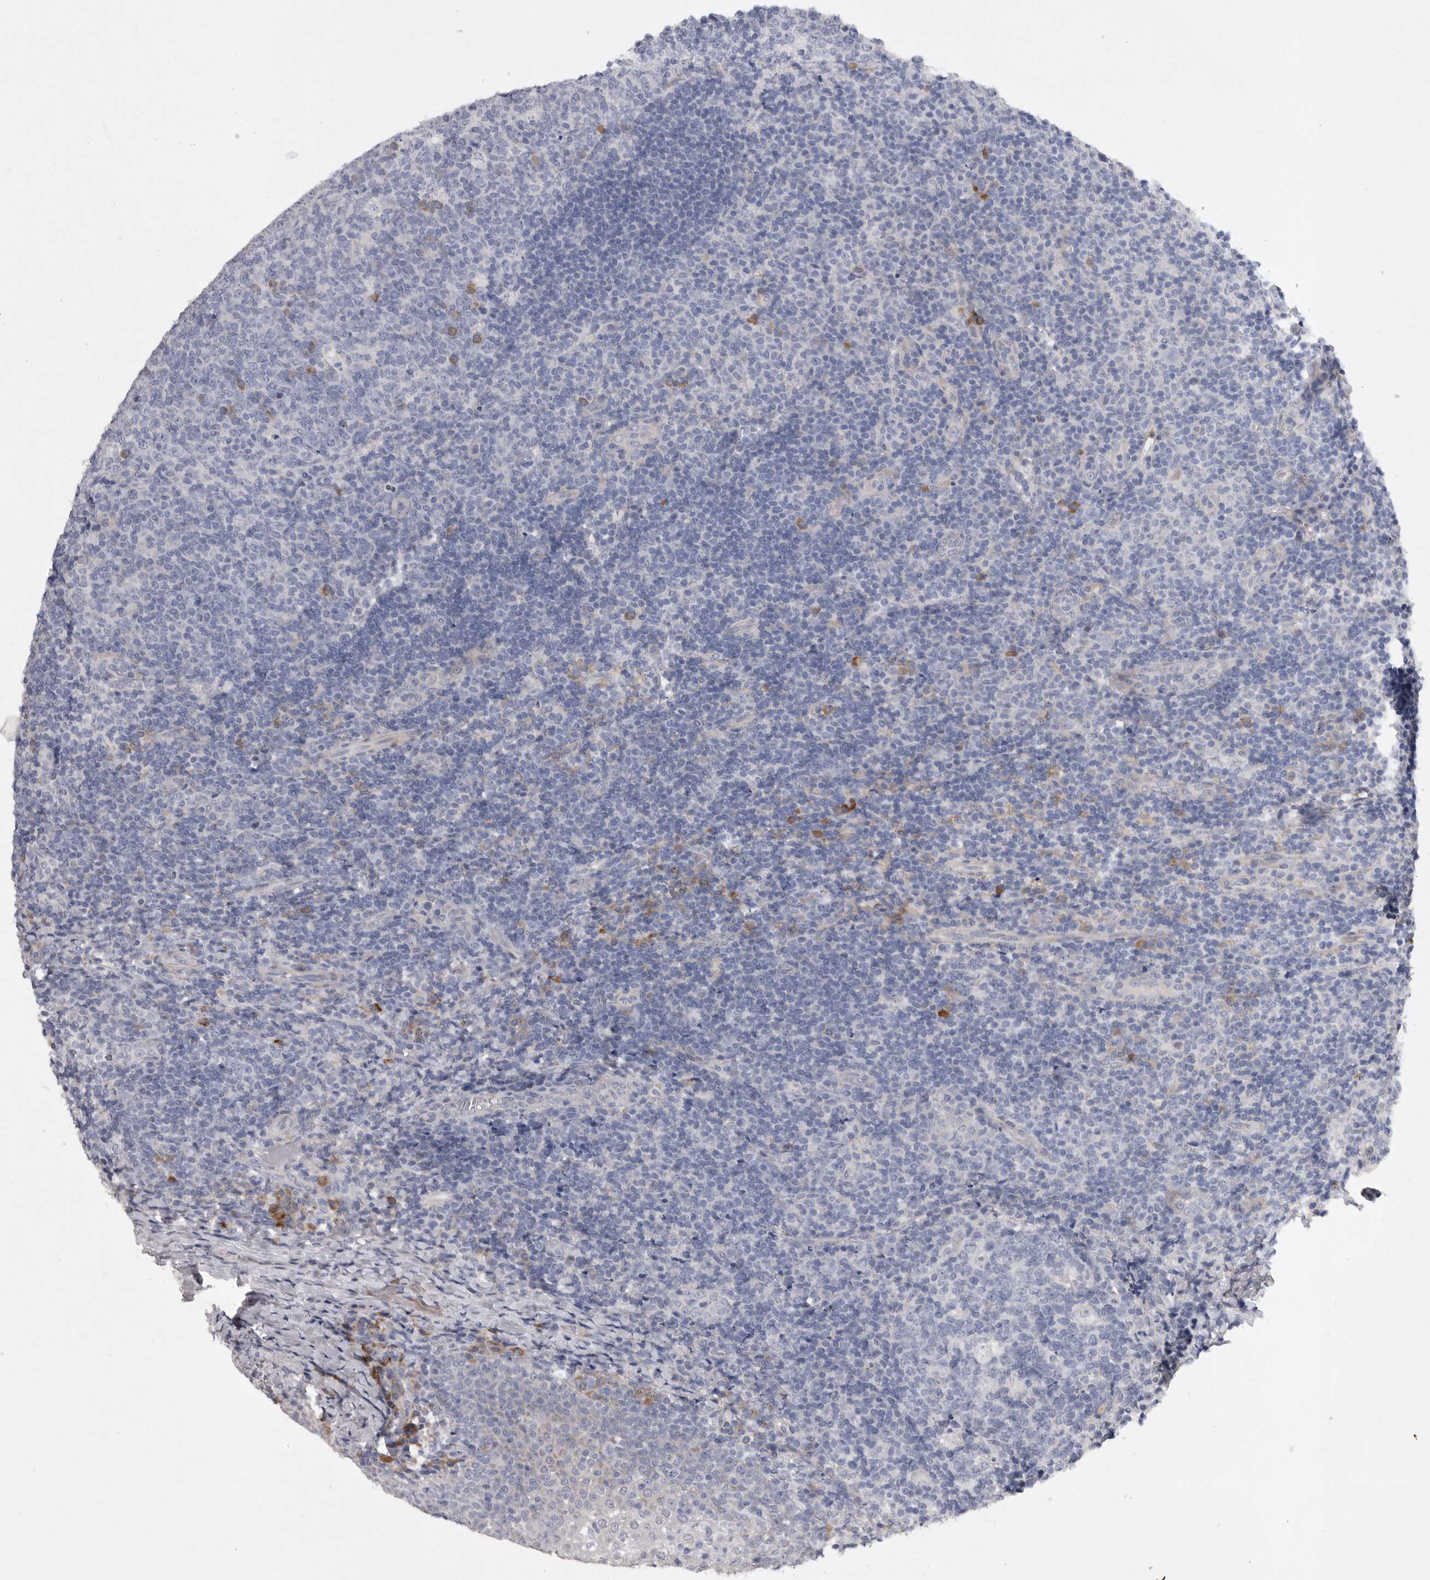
{"staining": {"intensity": "moderate", "quantity": "<25%", "location": "cytoplasmic/membranous"}, "tissue": "tonsil", "cell_type": "Germinal center cells", "image_type": "normal", "snomed": [{"axis": "morphology", "description": "Normal tissue, NOS"}, {"axis": "topography", "description": "Tonsil"}], "caption": "IHC (DAB (3,3'-diaminobenzidine)) staining of unremarkable tonsil exhibits moderate cytoplasmic/membranous protein expression in approximately <25% of germinal center cells. (Brightfield microscopy of DAB IHC at high magnification).", "gene": "EDEM3", "patient": {"sex": "female", "age": 19}}